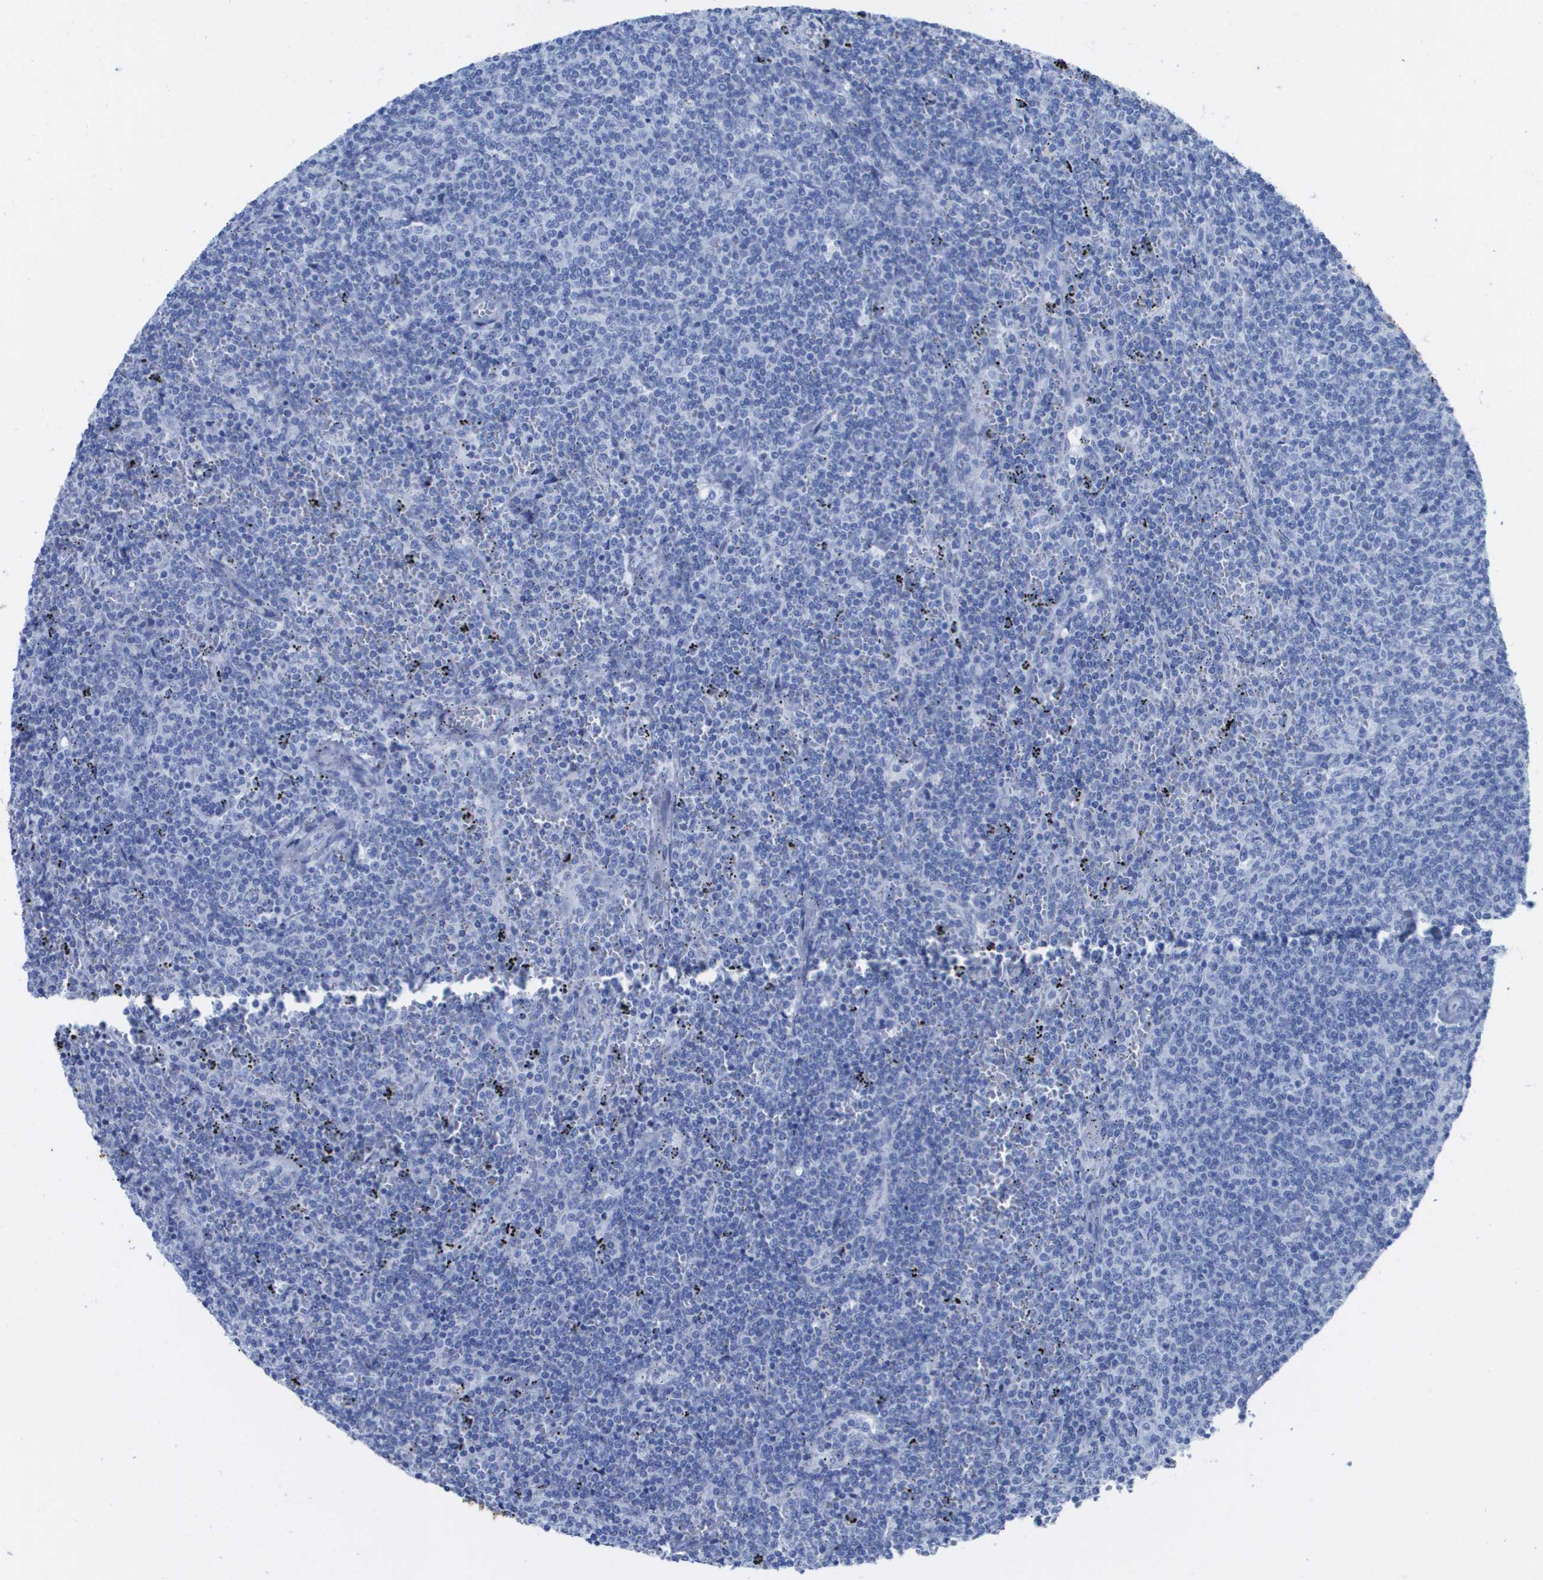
{"staining": {"intensity": "negative", "quantity": "none", "location": "none"}, "tissue": "lymphoma", "cell_type": "Tumor cells", "image_type": "cancer", "snomed": [{"axis": "morphology", "description": "Malignant lymphoma, non-Hodgkin's type, Low grade"}, {"axis": "topography", "description": "Spleen"}], "caption": "Protein analysis of malignant lymphoma, non-Hodgkin's type (low-grade) exhibits no significant staining in tumor cells. Nuclei are stained in blue.", "gene": "KCNA3", "patient": {"sex": "female", "age": 50}}